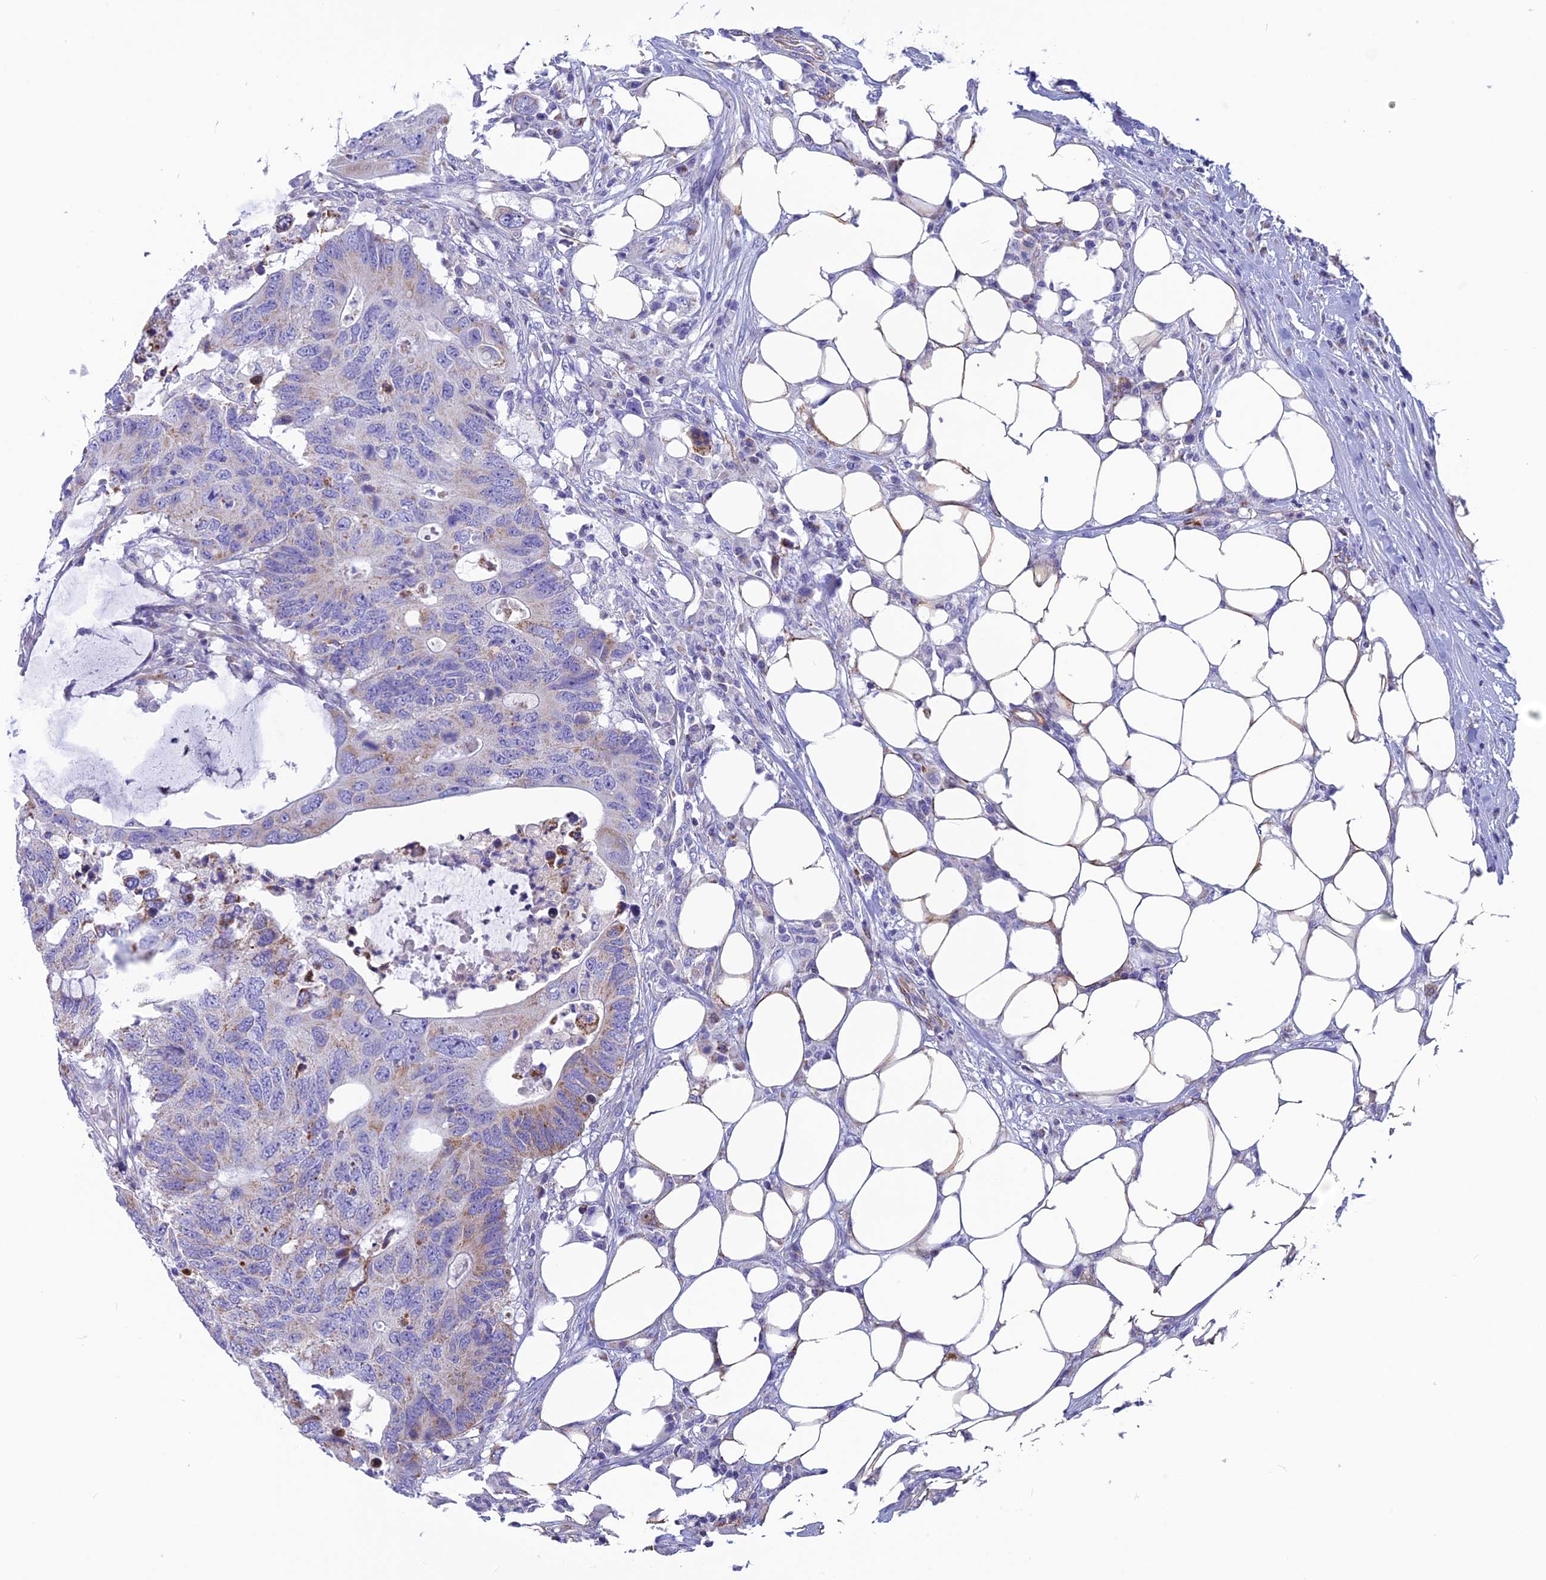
{"staining": {"intensity": "moderate", "quantity": "<25%", "location": "cytoplasmic/membranous"}, "tissue": "colorectal cancer", "cell_type": "Tumor cells", "image_type": "cancer", "snomed": [{"axis": "morphology", "description": "Adenocarcinoma, NOS"}, {"axis": "topography", "description": "Colon"}], "caption": "Colorectal cancer (adenocarcinoma) tissue shows moderate cytoplasmic/membranous positivity in about <25% of tumor cells", "gene": "POMGNT1", "patient": {"sex": "male", "age": 71}}